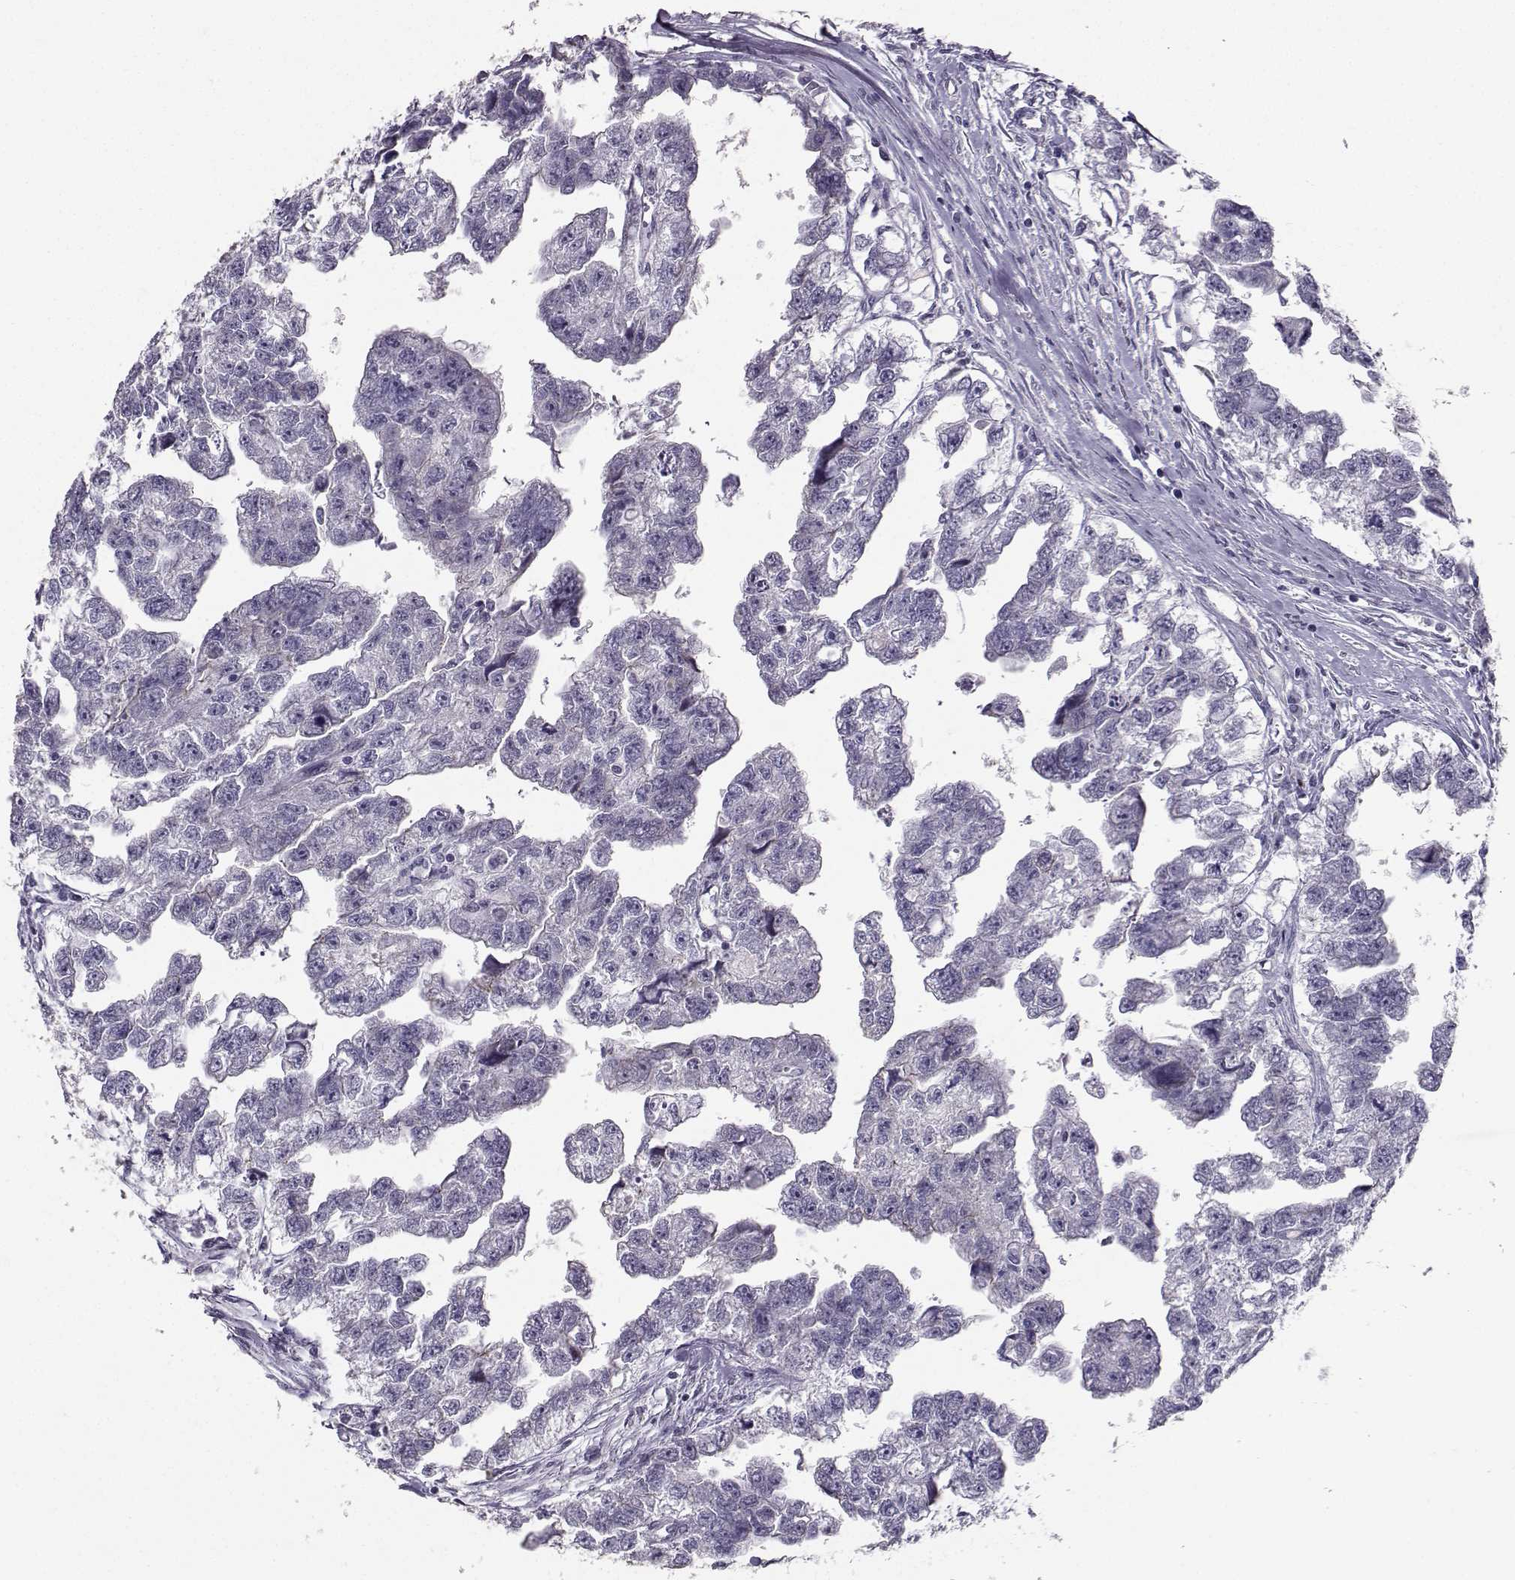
{"staining": {"intensity": "negative", "quantity": "none", "location": "none"}, "tissue": "testis cancer", "cell_type": "Tumor cells", "image_type": "cancer", "snomed": [{"axis": "morphology", "description": "Carcinoma, Embryonal, NOS"}, {"axis": "morphology", "description": "Teratoma, malignant, NOS"}, {"axis": "topography", "description": "Testis"}], "caption": "Protein analysis of embryonal carcinoma (testis) shows no significant expression in tumor cells.", "gene": "PKP2", "patient": {"sex": "male", "age": 44}}